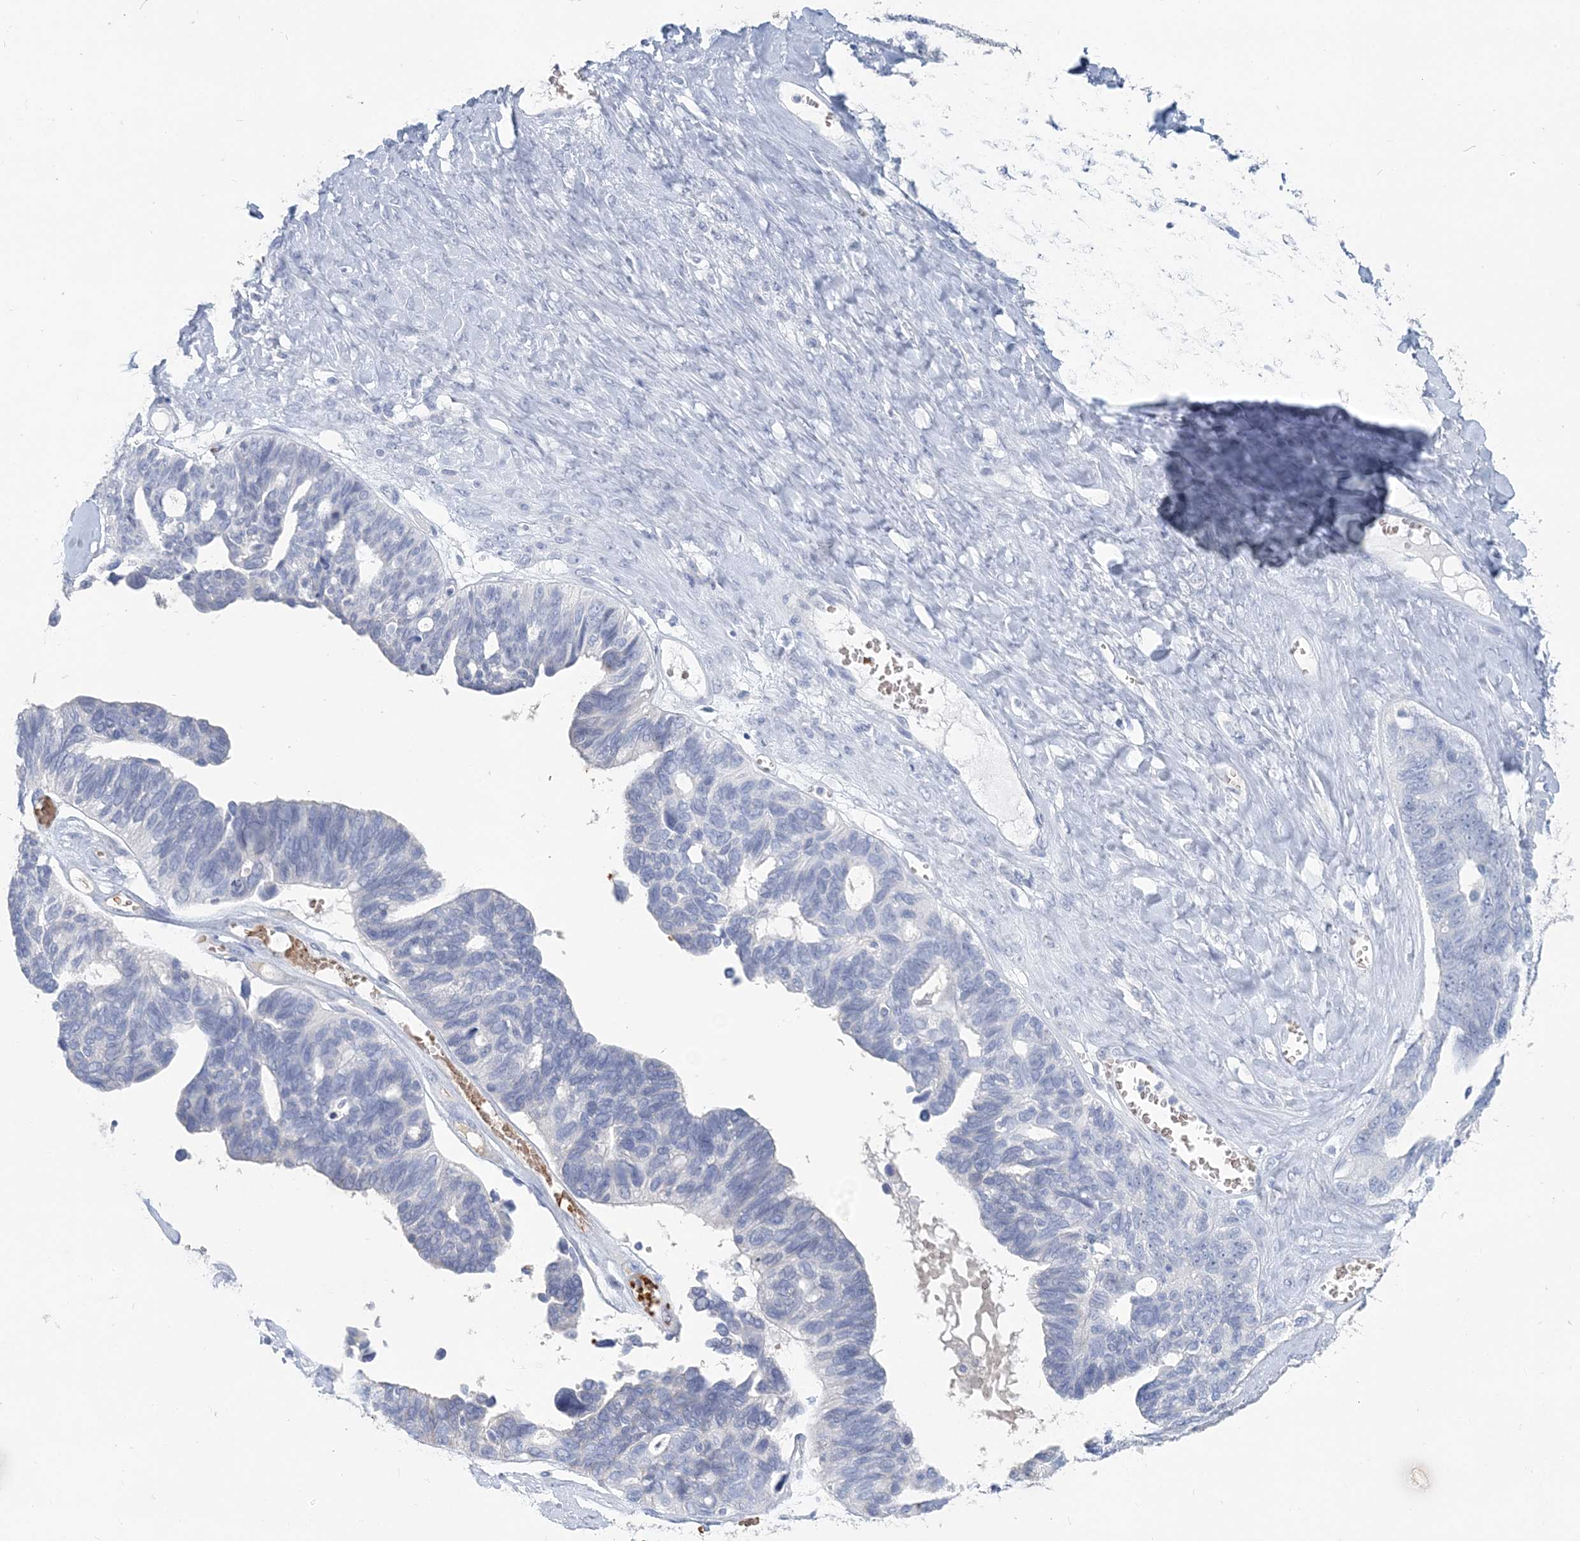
{"staining": {"intensity": "negative", "quantity": "none", "location": "none"}, "tissue": "ovarian cancer", "cell_type": "Tumor cells", "image_type": "cancer", "snomed": [{"axis": "morphology", "description": "Cystadenocarcinoma, serous, NOS"}, {"axis": "topography", "description": "Ovary"}], "caption": "The micrograph displays no staining of tumor cells in ovarian cancer (serous cystadenocarcinoma).", "gene": "HBA2", "patient": {"sex": "female", "age": 79}}